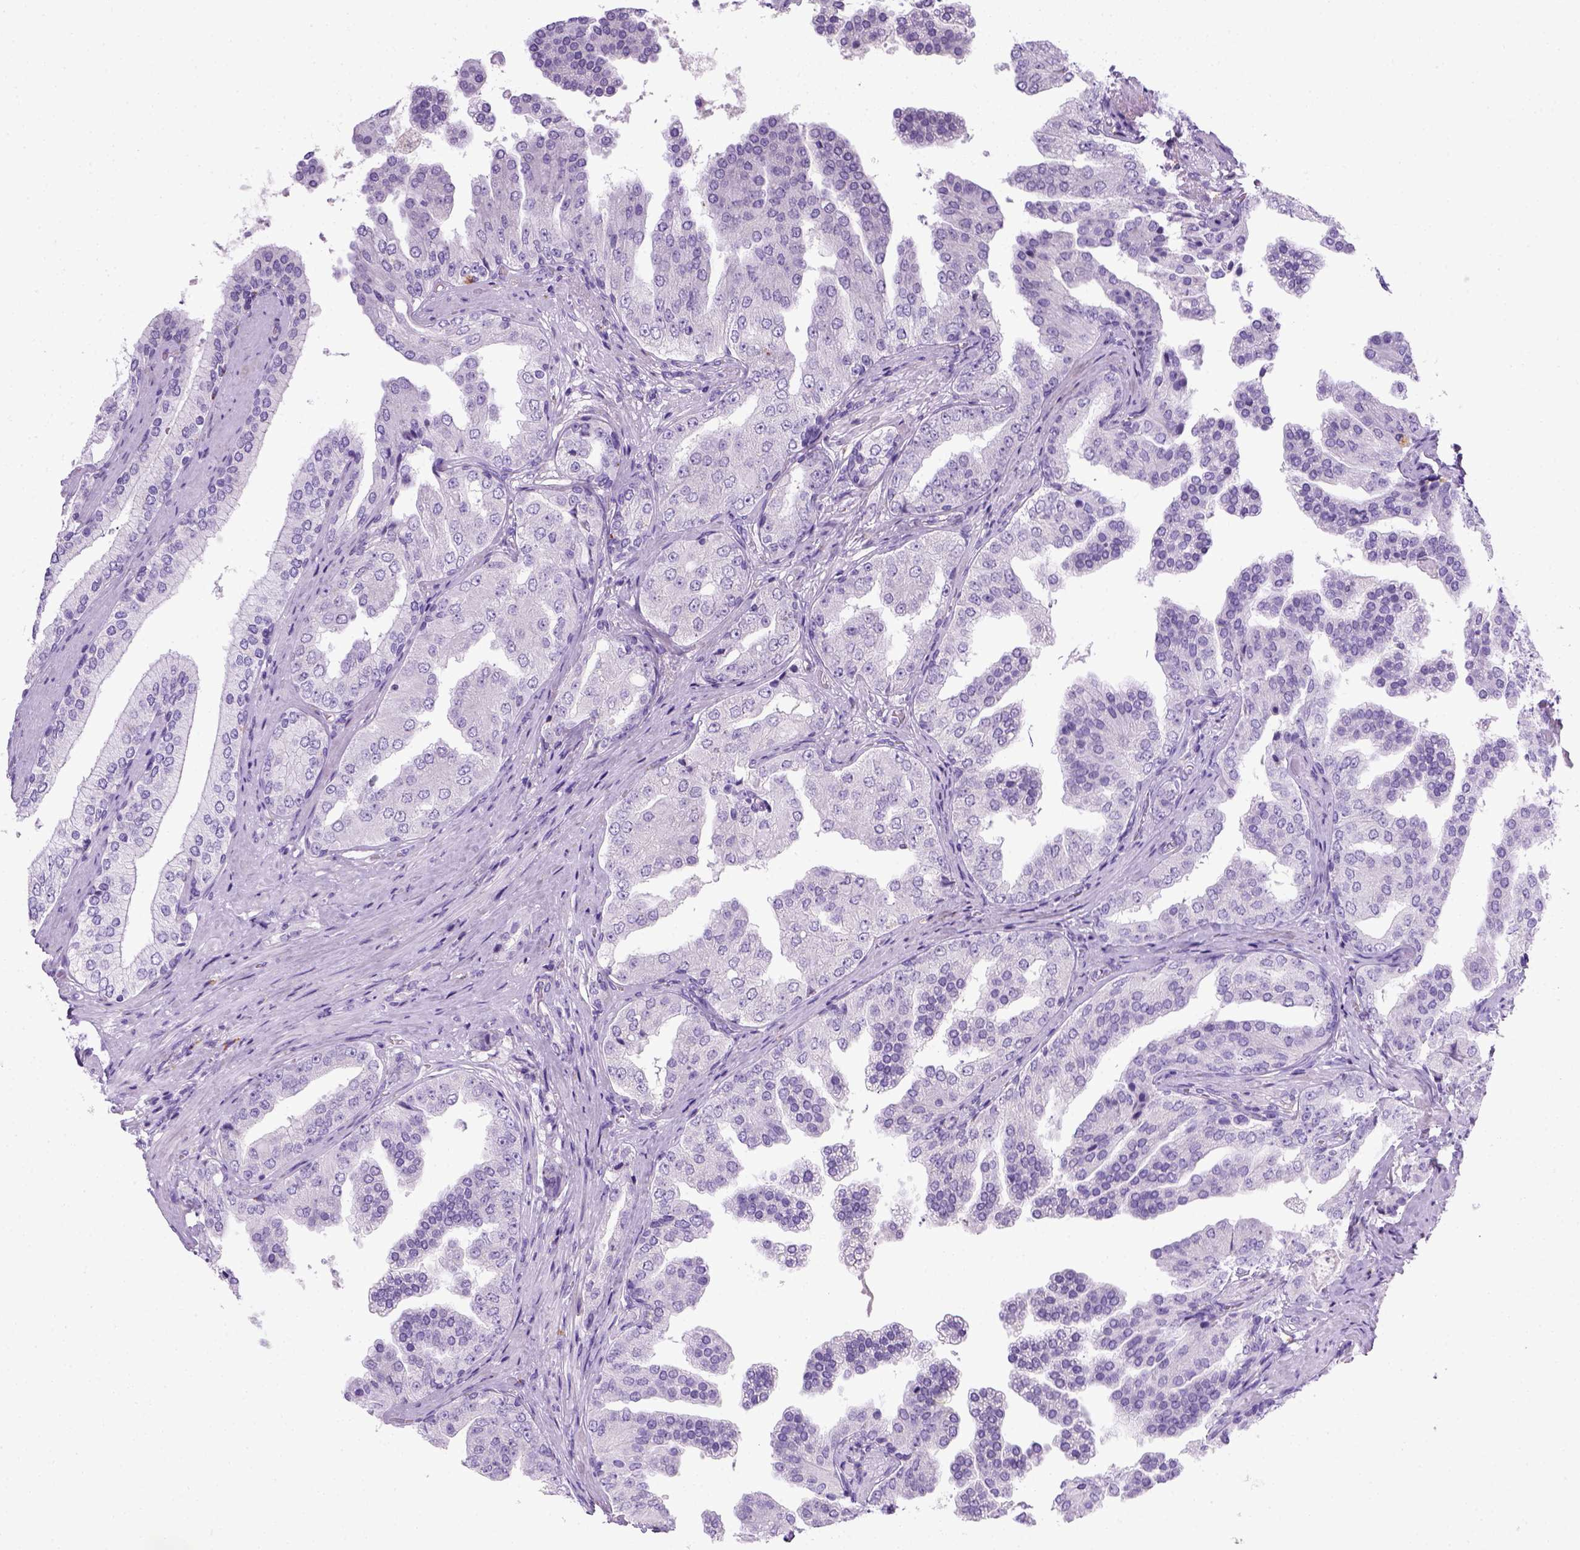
{"staining": {"intensity": "negative", "quantity": "none", "location": "none"}, "tissue": "prostate cancer", "cell_type": "Tumor cells", "image_type": "cancer", "snomed": [{"axis": "morphology", "description": "Adenocarcinoma, Low grade"}, {"axis": "topography", "description": "Prostate and seminal vesicle, NOS"}], "caption": "The IHC image has no significant positivity in tumor cells of prostate low-grade adenocarcinoma tissue.", "gene": "KRT71", "patient": {"sex": "male", "age": 61}}